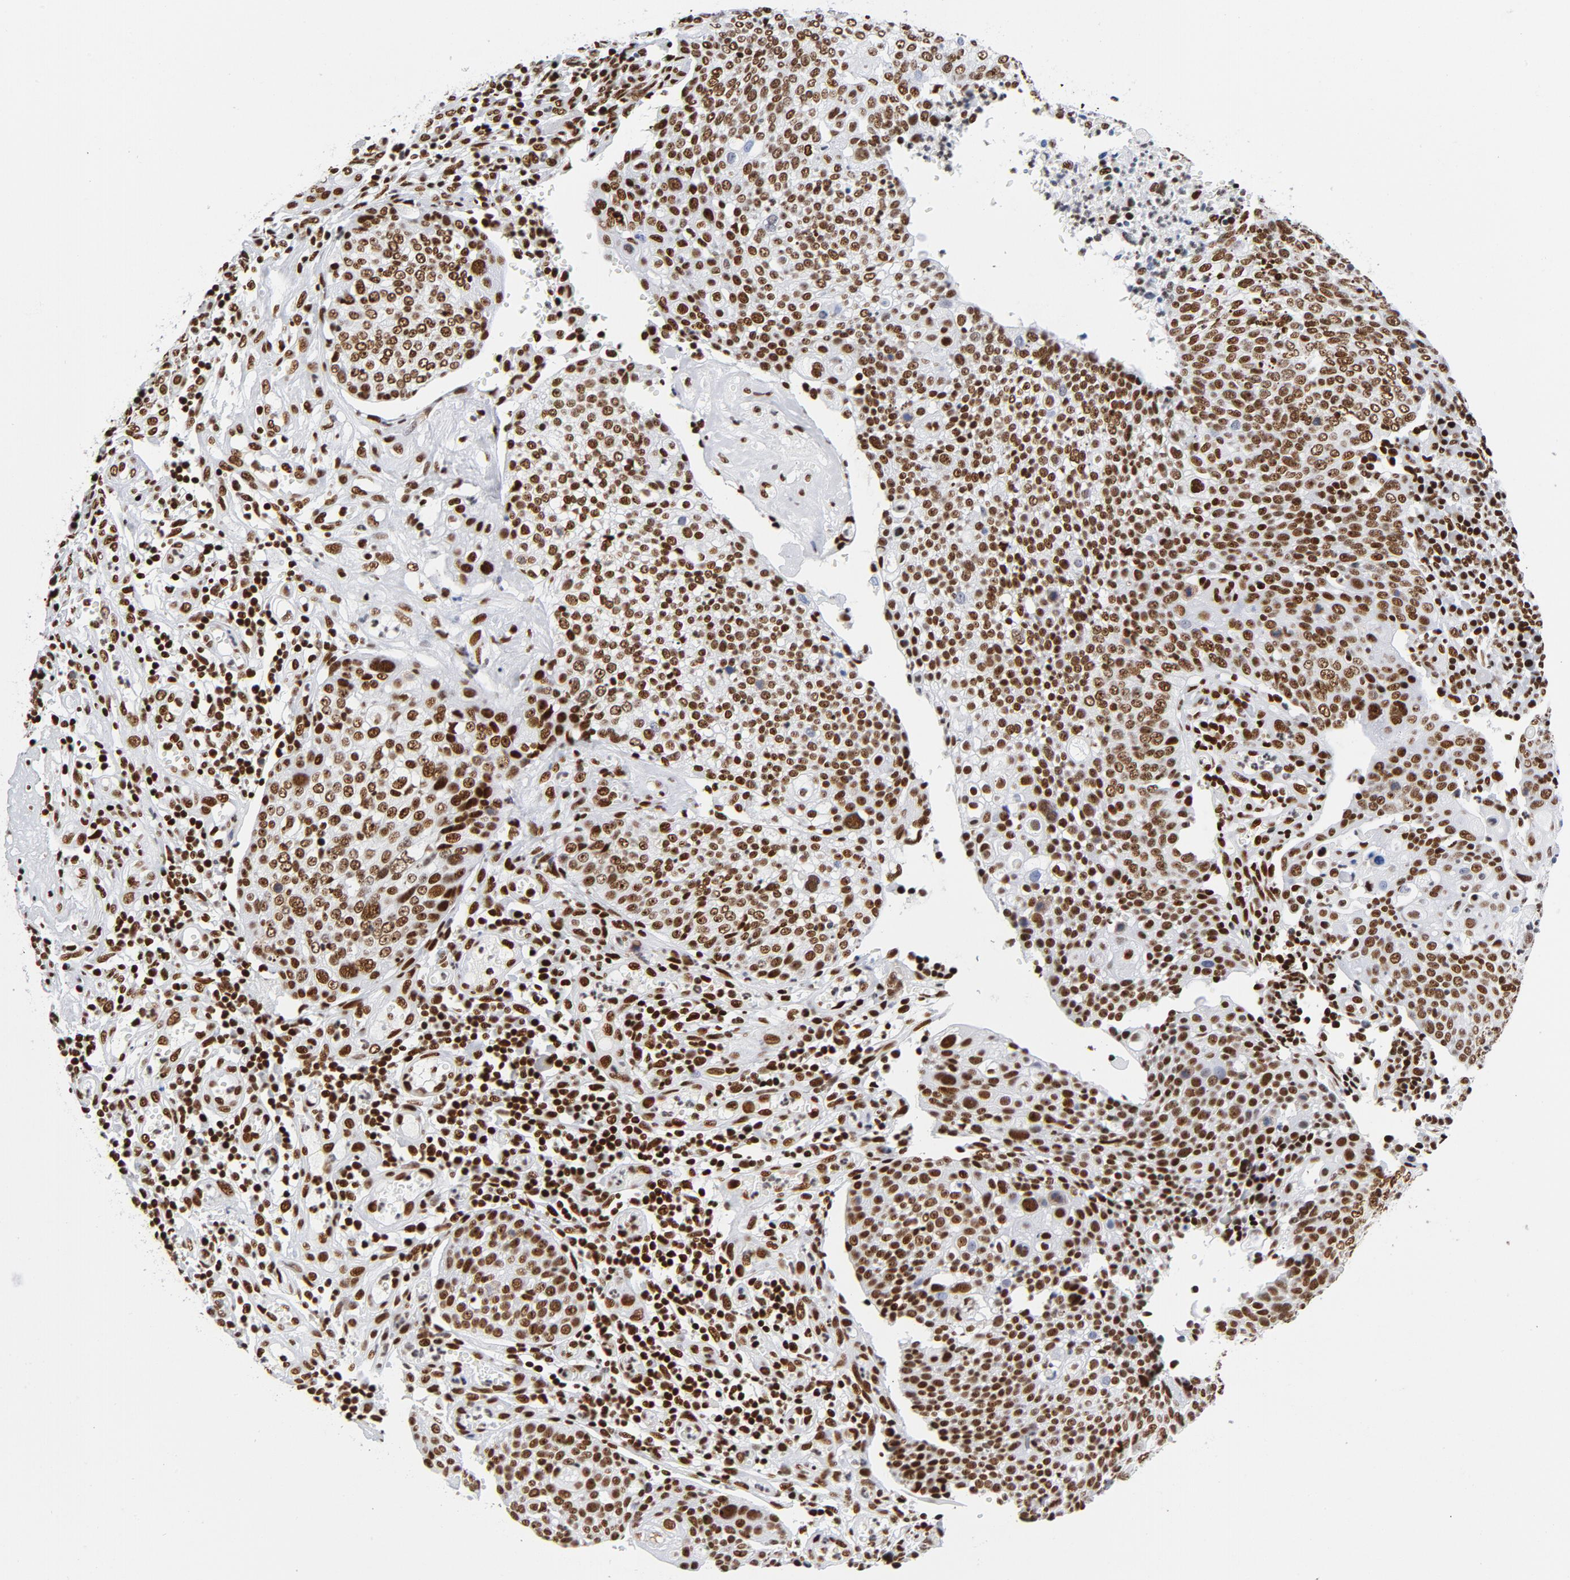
{"staining": {"intensity": "strong", "quantity": ">75%", "location": "nuclear"}, "tissue": "cervical cancer", "cell_type": "Tumor cells", "image_type": "cancer", "snomed": [{"axis": "morphology", "description": "Squamous cell carcinoma, NOS"}, {"axis": "topography", "description": "Cervix"}], "caption": "A brown stain highlights strong nuclear positivity of a protein in cervical squamous cell carcinoma tumor cells.", "gene": "XRCC5", "patient": {"sex": "female", "age": 40}}